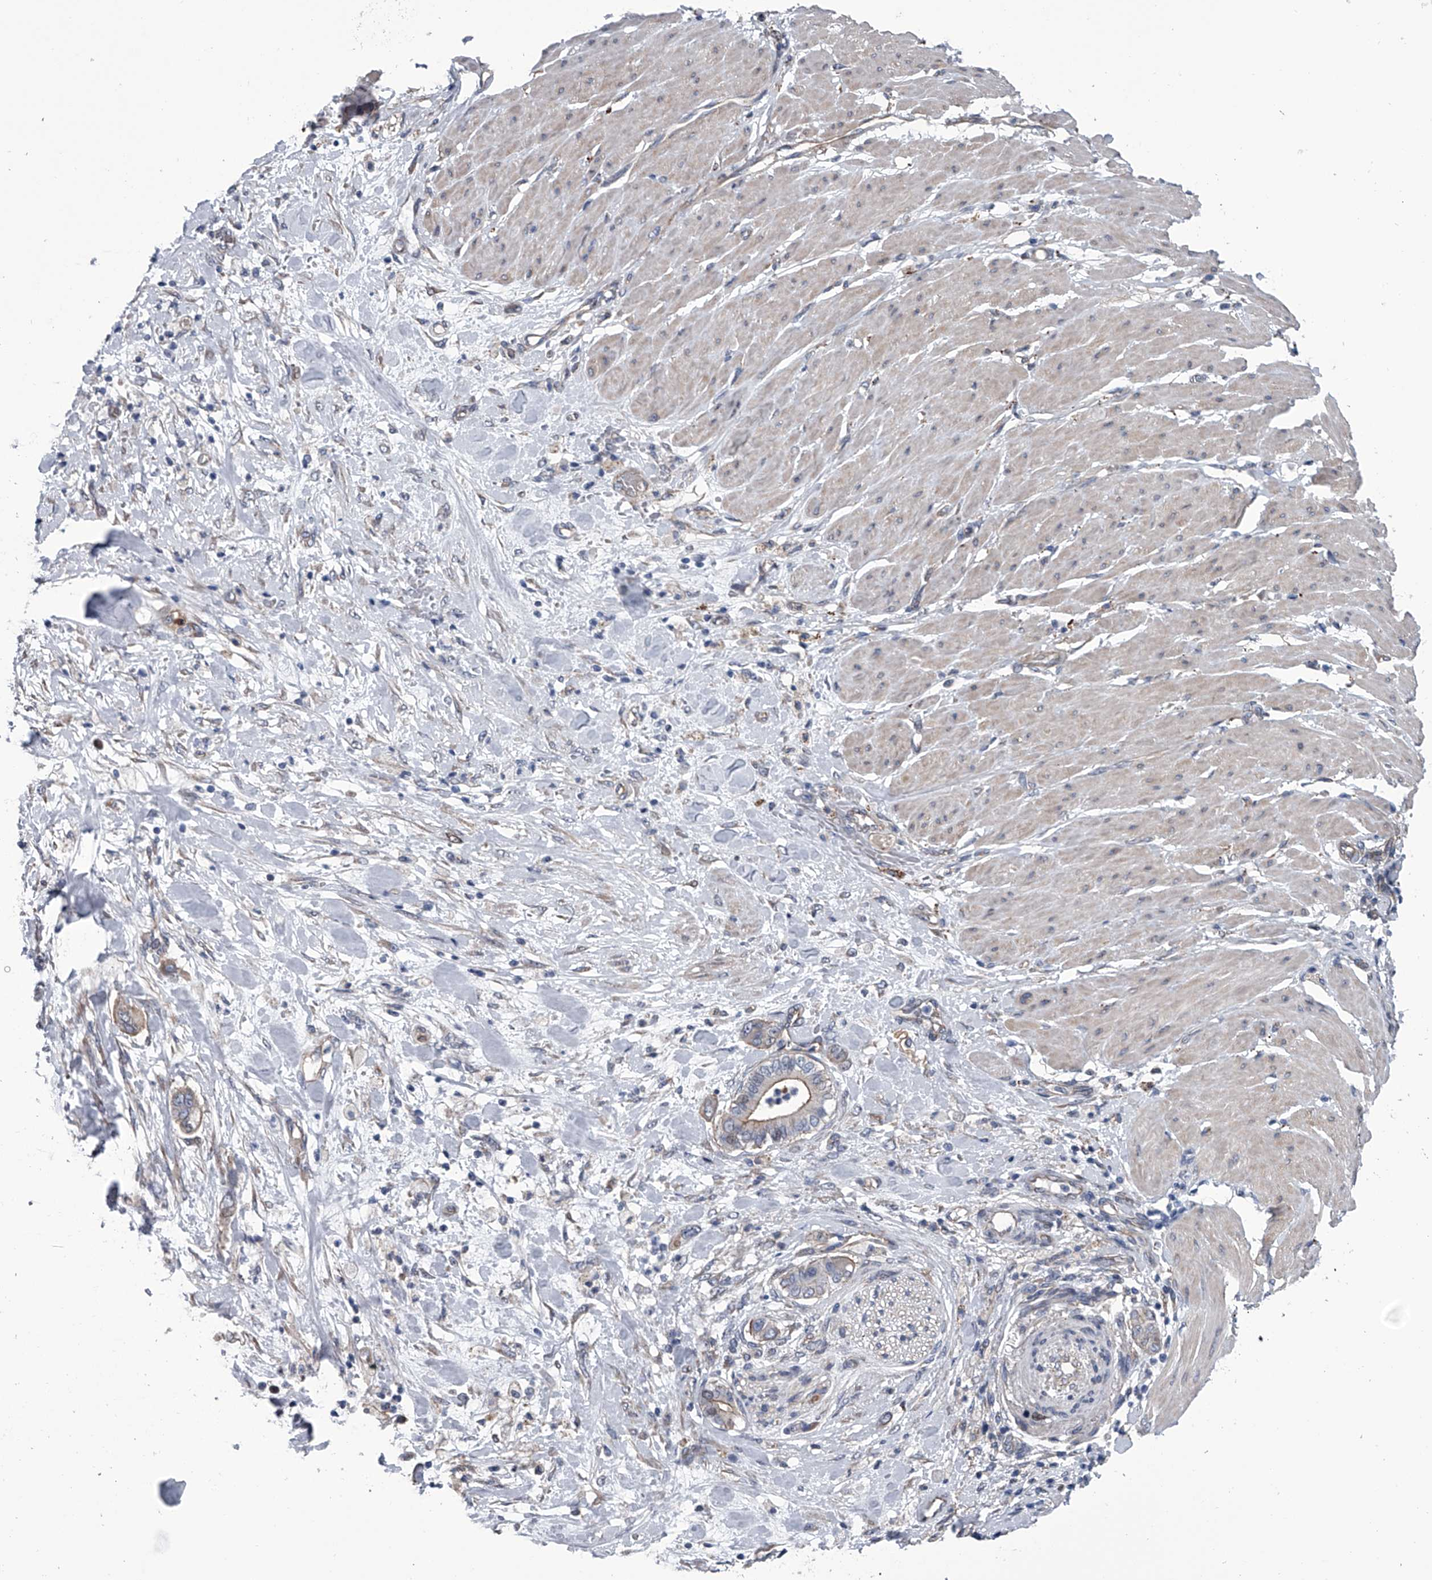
{"staining": {"intensity": "weak", "quantity": "25%-75%", "location": "cytoplasmic/membranous"}, "tissue": "pancreatic cancer", "cell_type": "Tumor cells", "image_type": "cancer", "snomed": [{"axis": "morphology", "description": "Adenocarcinoma, NOS"}, {"axis": "topography", "description": "Pancreas"}], "caption": "This image shows pancreatic adenocarcinoma stained with immunohistochemistry to label a protein in brown. The cytoplasmic/membranous of tumor cells show weak positivity for the protein. Nuclei are counter-stained blue.", "gene": "ABCG1", "patient": {"sex": "male", "age": 68}}